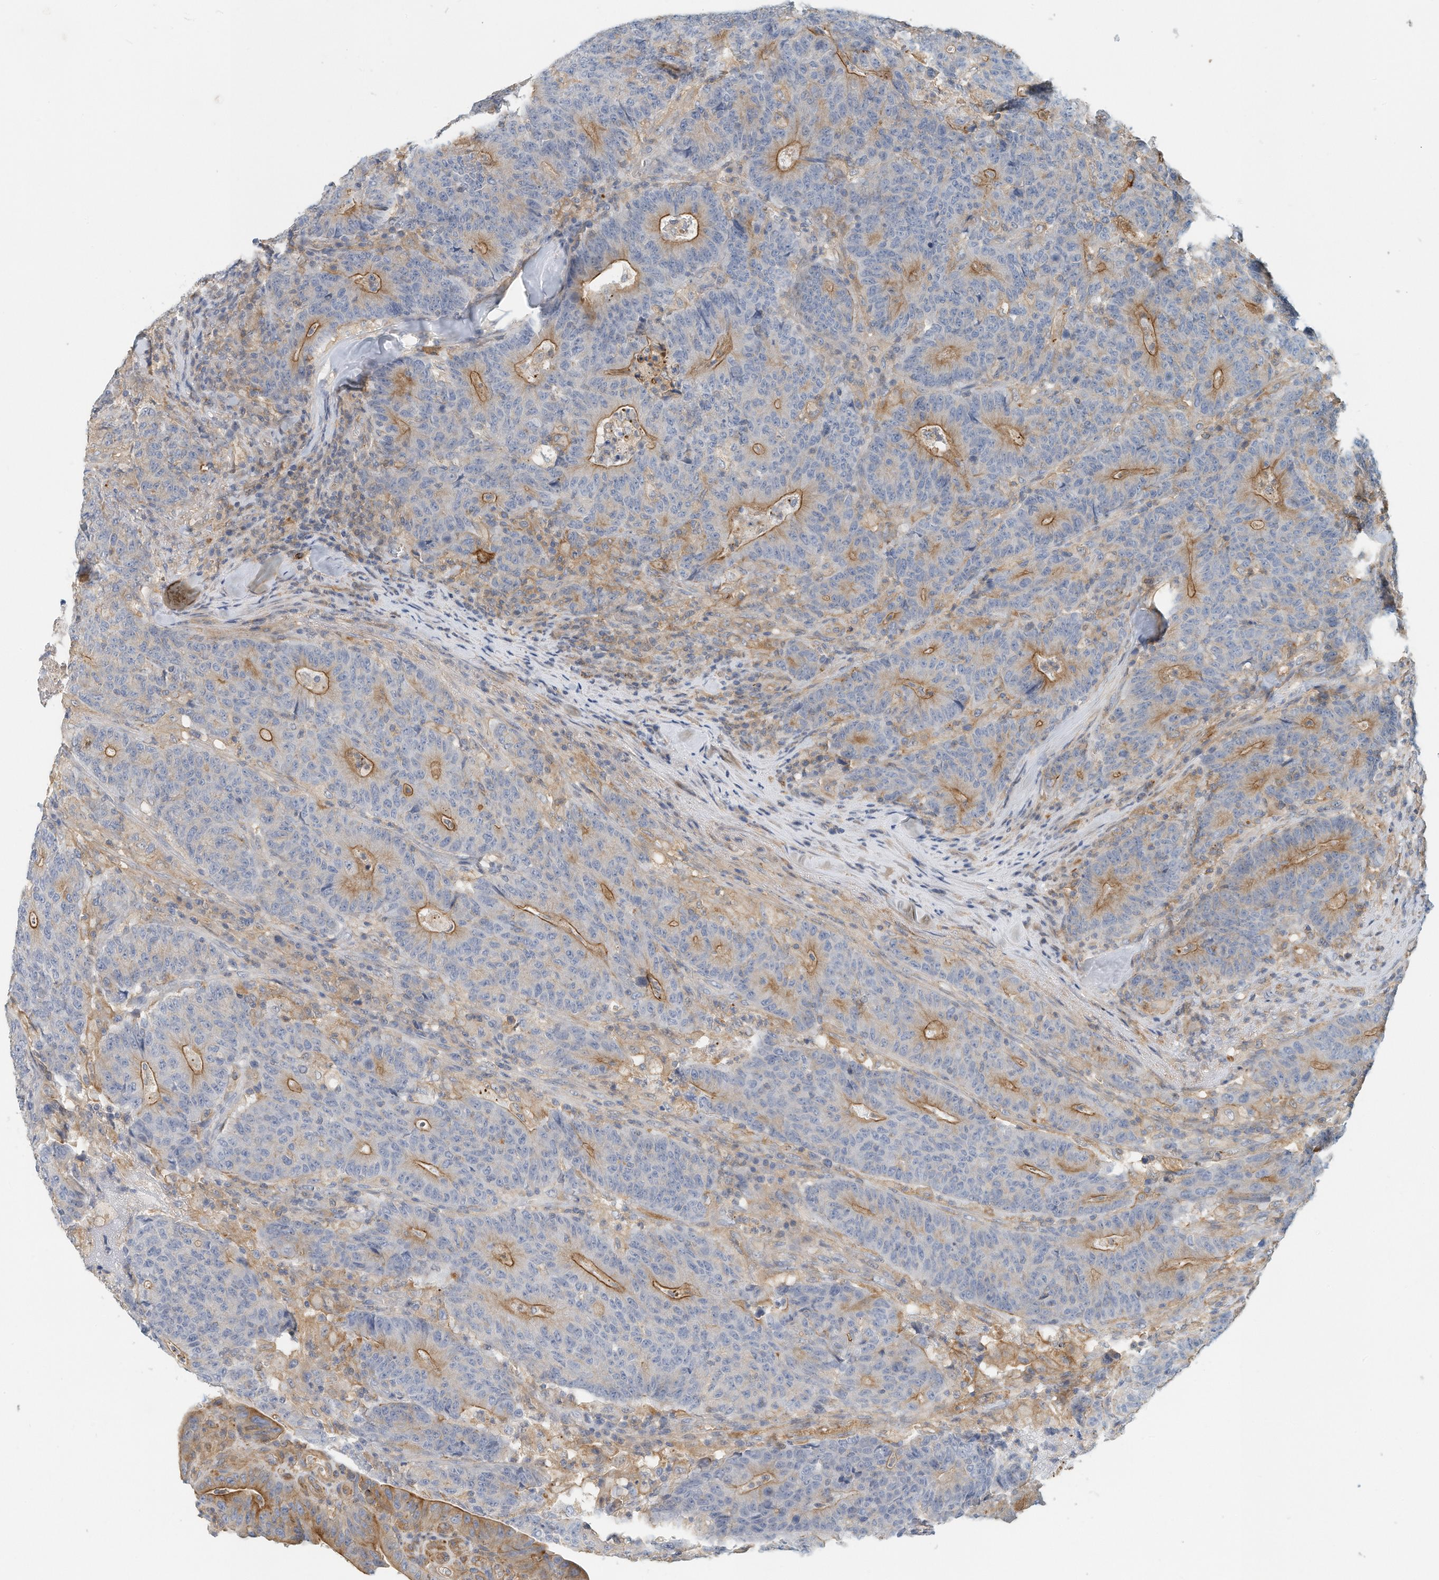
{"staining": {"intensity": "moderate", "quantity": "25%-75%", "location": "cytoplasmic/membranous"}, "tissue": "colorectal cancer", "cell_type": "Tumor cells", "image_type": "cancer", "snomed": [{"axis": "morphology", "description": "Normal tissue, NOS"}, {"axis": "morphology", "description": "Adenocarcinoma, NOS"}, {"axis": "topography", "description": "Colon"}], "caption": "Protein positivity by immunohistochemistry (IHC) exhibits moderate cytoplasmic/membranous staining in approximately 25%-75% of tumor cells in colorectal adenocarcinoma. (DAB = brown stain, brightfield microscopy at high magnification).", "gene": "MICAL1", "patient": {"sex": "female", "age": 75}}